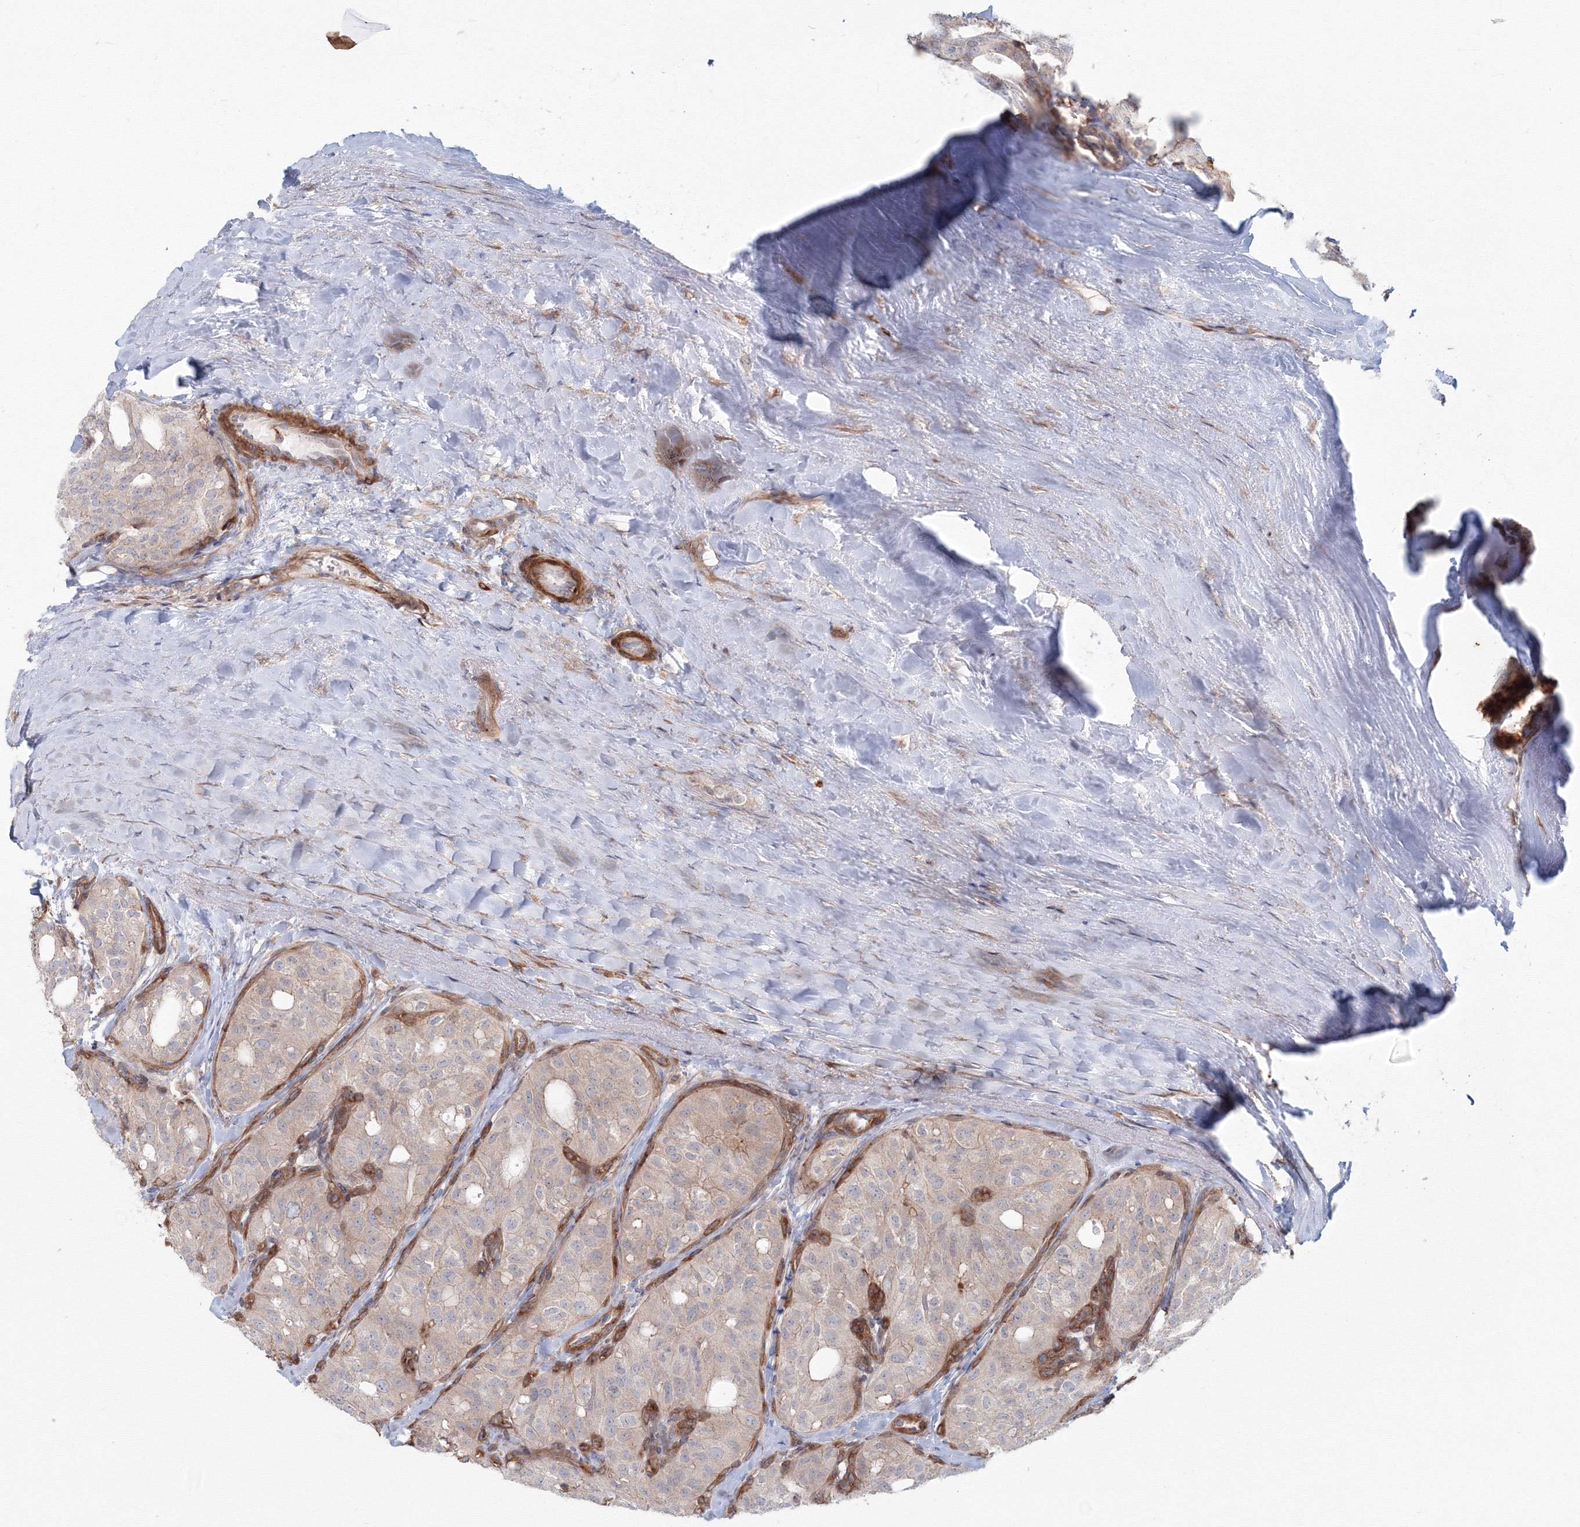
{"staining": {"intensity": "negative", "quantity": "none", "location": "none"}, "tissue": "thyroid cancer", "cell_type": "Tumor cells", "image_type": "cancer", "snomed": [{"axis": "morphology", "description": "Follicular adenoma carcinoma, NOS"}, {"axis": "topography", "description": "Thyroid gland"}], "caption": "An immunohistochemistry photomicrograph of thyroid follicular adenoma carcinoma is shown. There is no staining in tumor cells of thyroid follicular adenoma carcinoma. The staining was performed using DAB (3,3'-diaminobenzidine) to visualize the protein expression in brown, while the nuclei were stained in blue with hematoxylin (Magnification: 20x).", "gene": "SH3PXD2A", "patient": {"sex": "male", "age": 75}}